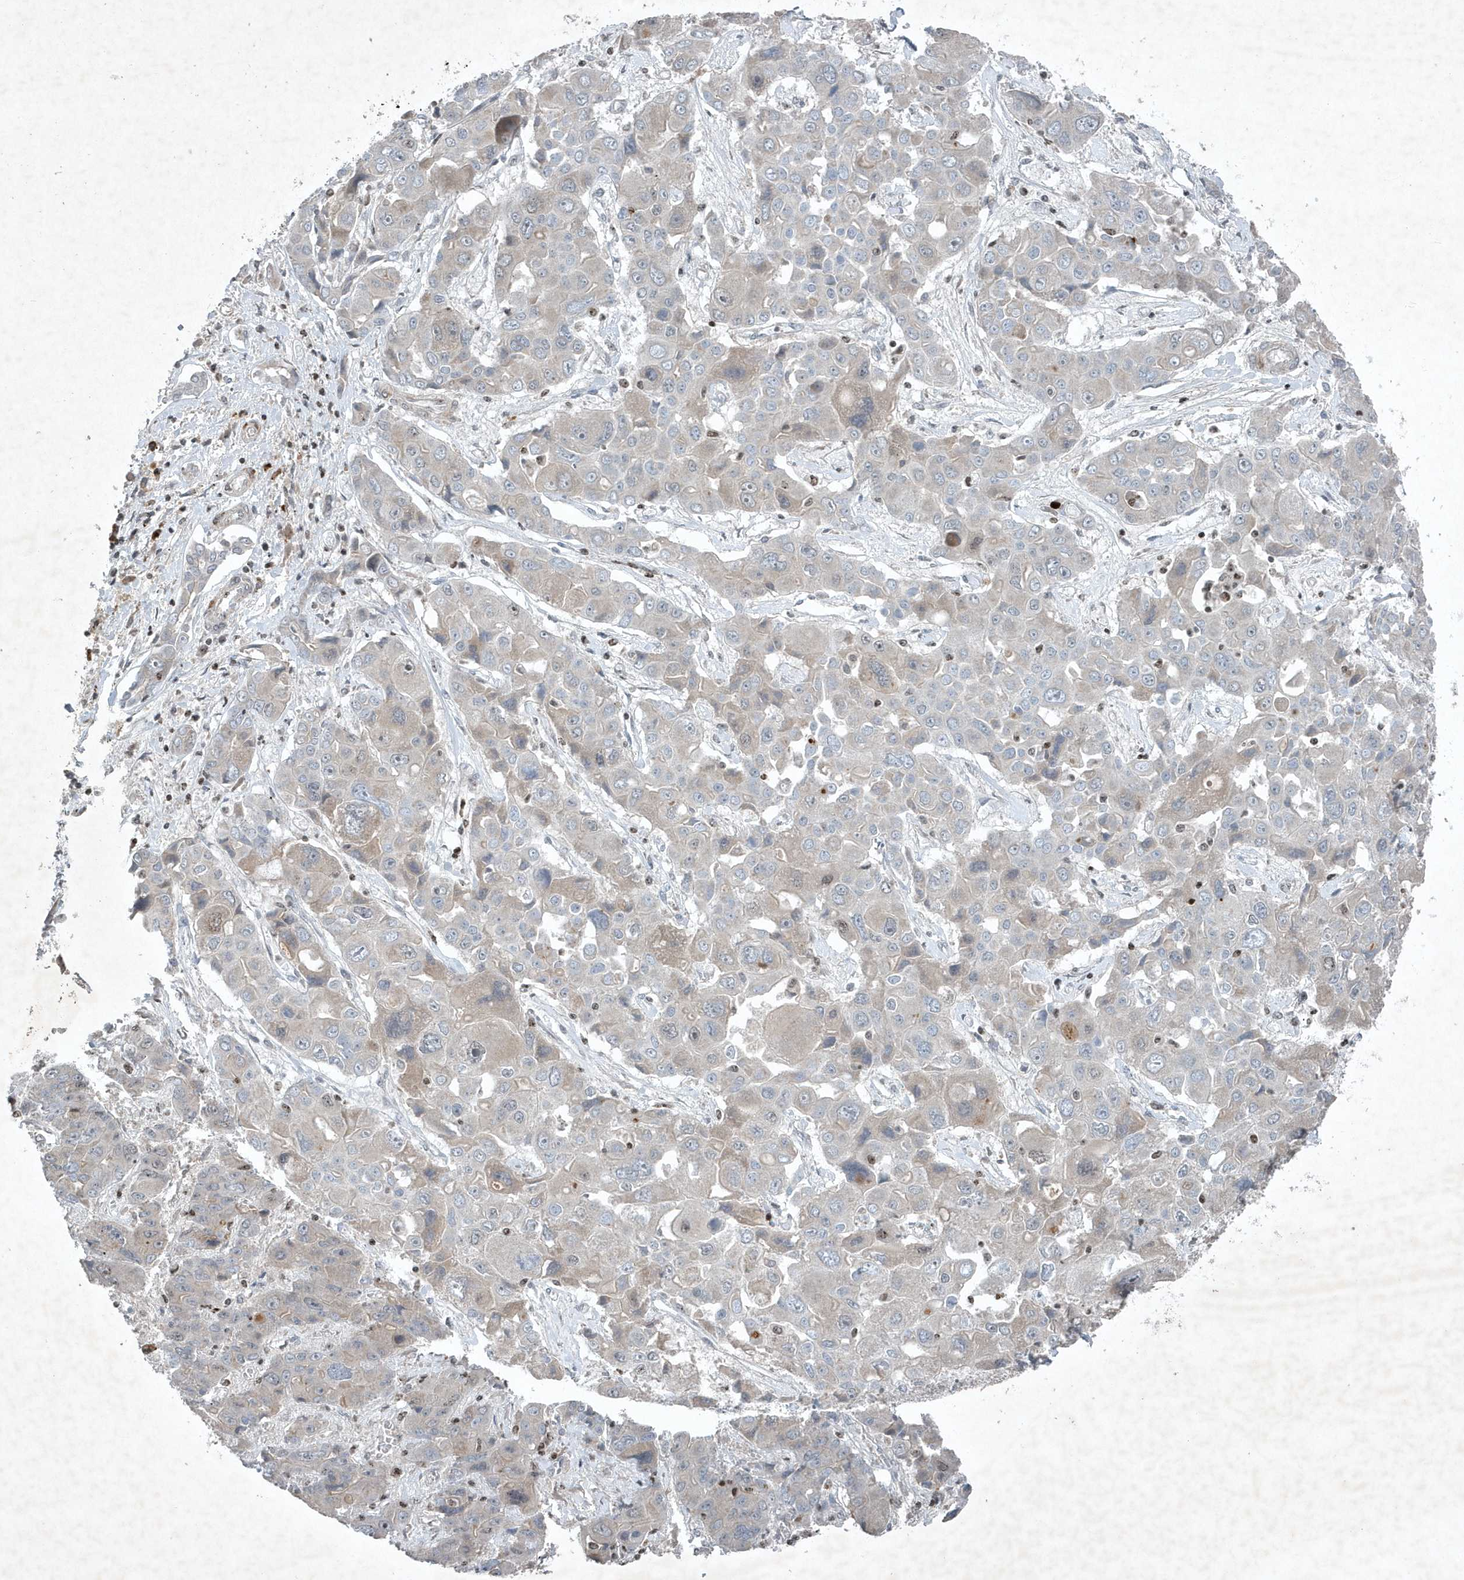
{"staining": {"intensity": "weak", "quantity": "<25%", "location": "cytoplasmic/membranous"}, "tissue": "liver cancer", "cell_type": "Tumor cells", "image_type": "cancer", "snomed": [{"axis": "morphology", "description": "Cholangiocarcinoma"}, {"axis": "topography", "description": "Liver"}], "caption": "Tumor cells show no significant protein expression in liver cholangiocarcinoma.", "gene": "QTRT2", "patient": {"sex": "male", "age": 67}}